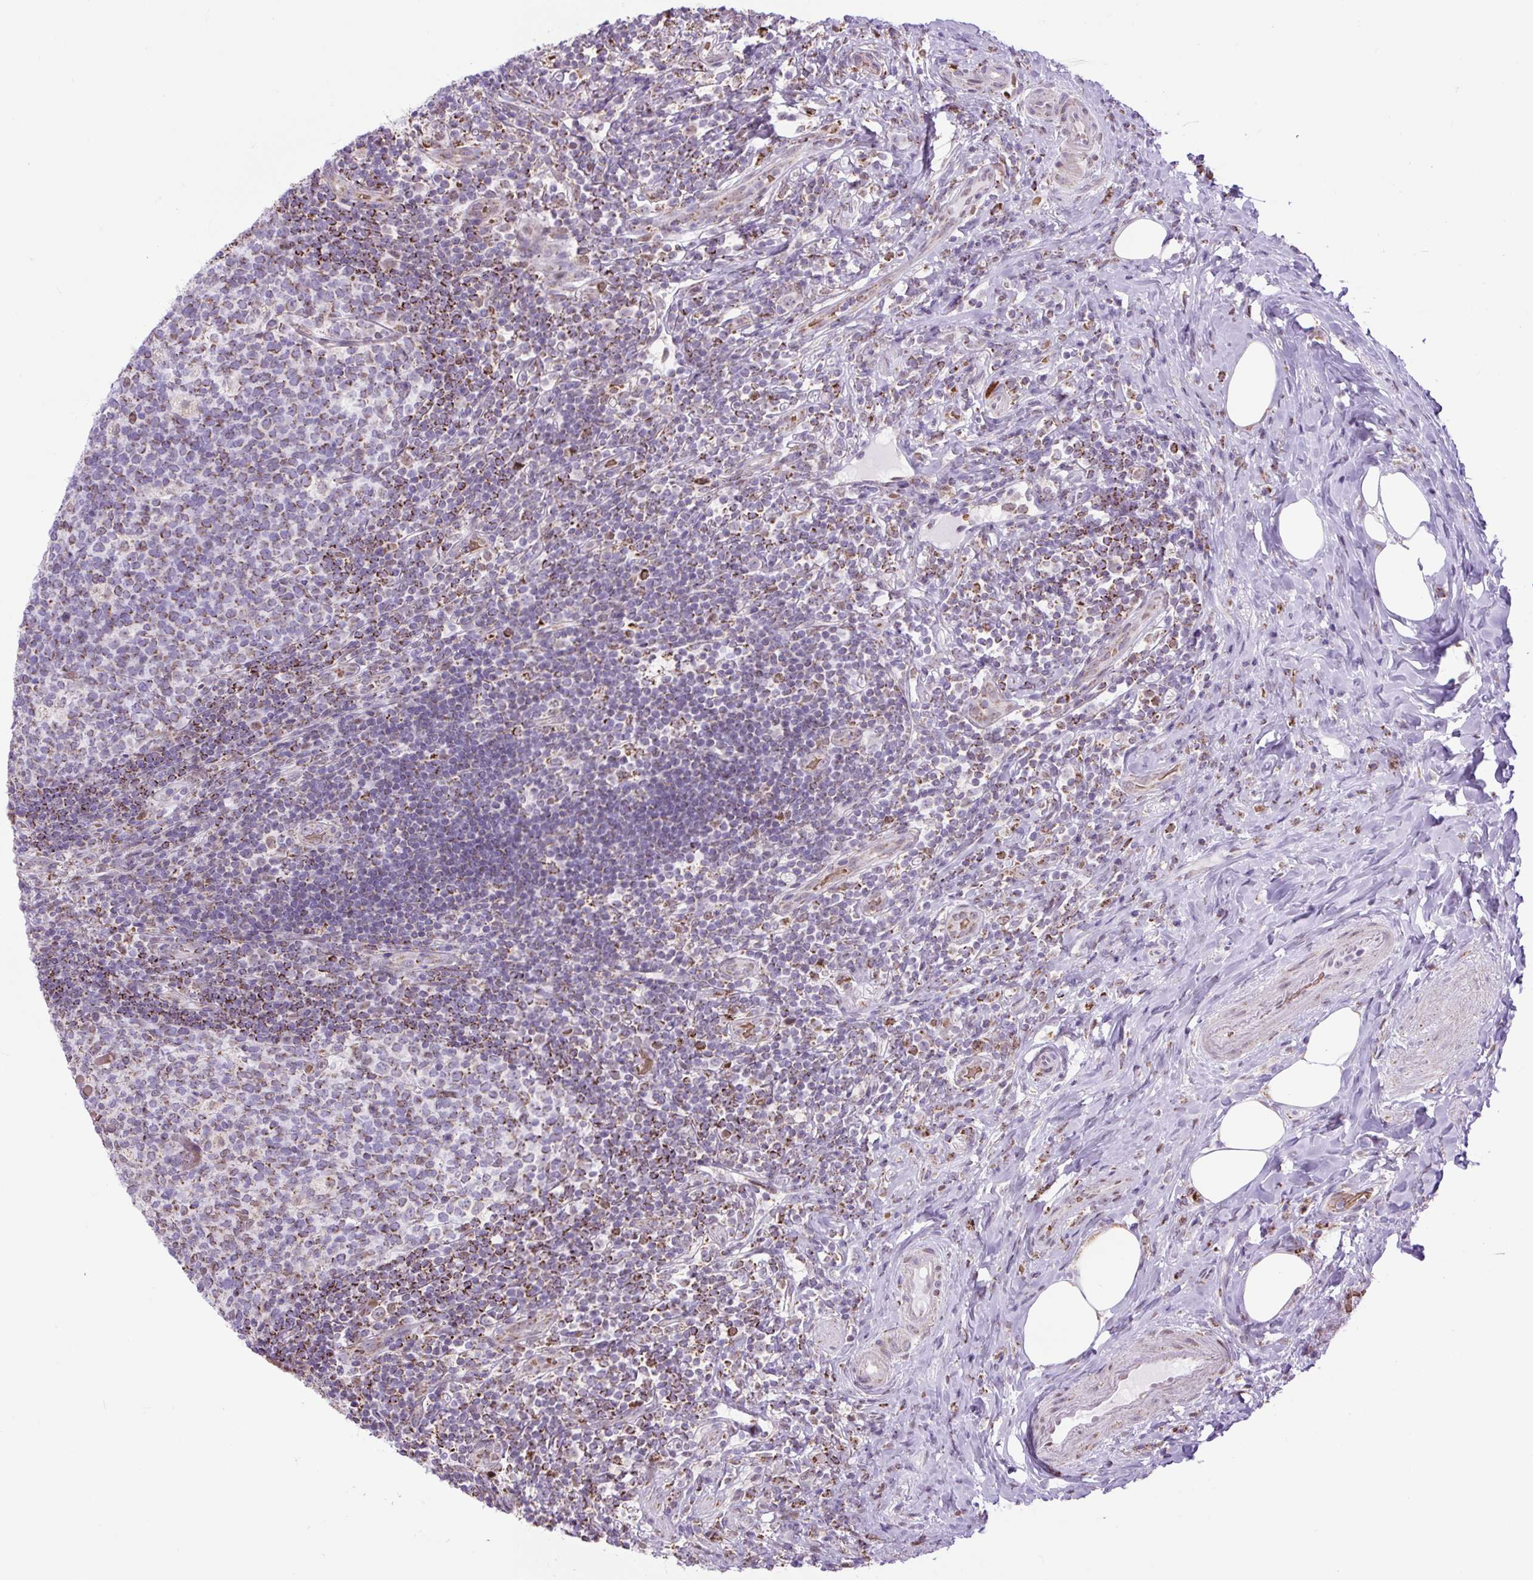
{"staining": {"intensity": "moderate", "quantity": ">75%", "location": "cytoplasmic/membranous,nuclear"}, "tissue": "appendix", "cell_type": "Glandular cells", "image_type": "normal", "snomed": [{"axis": "morphology", "description": "Normal tissue, NOS"}, {"axis": "topography", "description": "Appendix"}], "caption": "A high-resolution photomicrograph shows immunohistochemistry (IHC) staining of normal appendix, which demonstrates moderate cytoplasmic/membranous,nuclear expression in about >75% of glandular cells. The protein of interest is stained brown, and the nuclei are stained in blue (DAB (3,3'-diaminobenzidine) IHC with brightfield microscopy, high magnification).", "gene": "SCO2", "patient": {"sex": "female", "age": 43}}